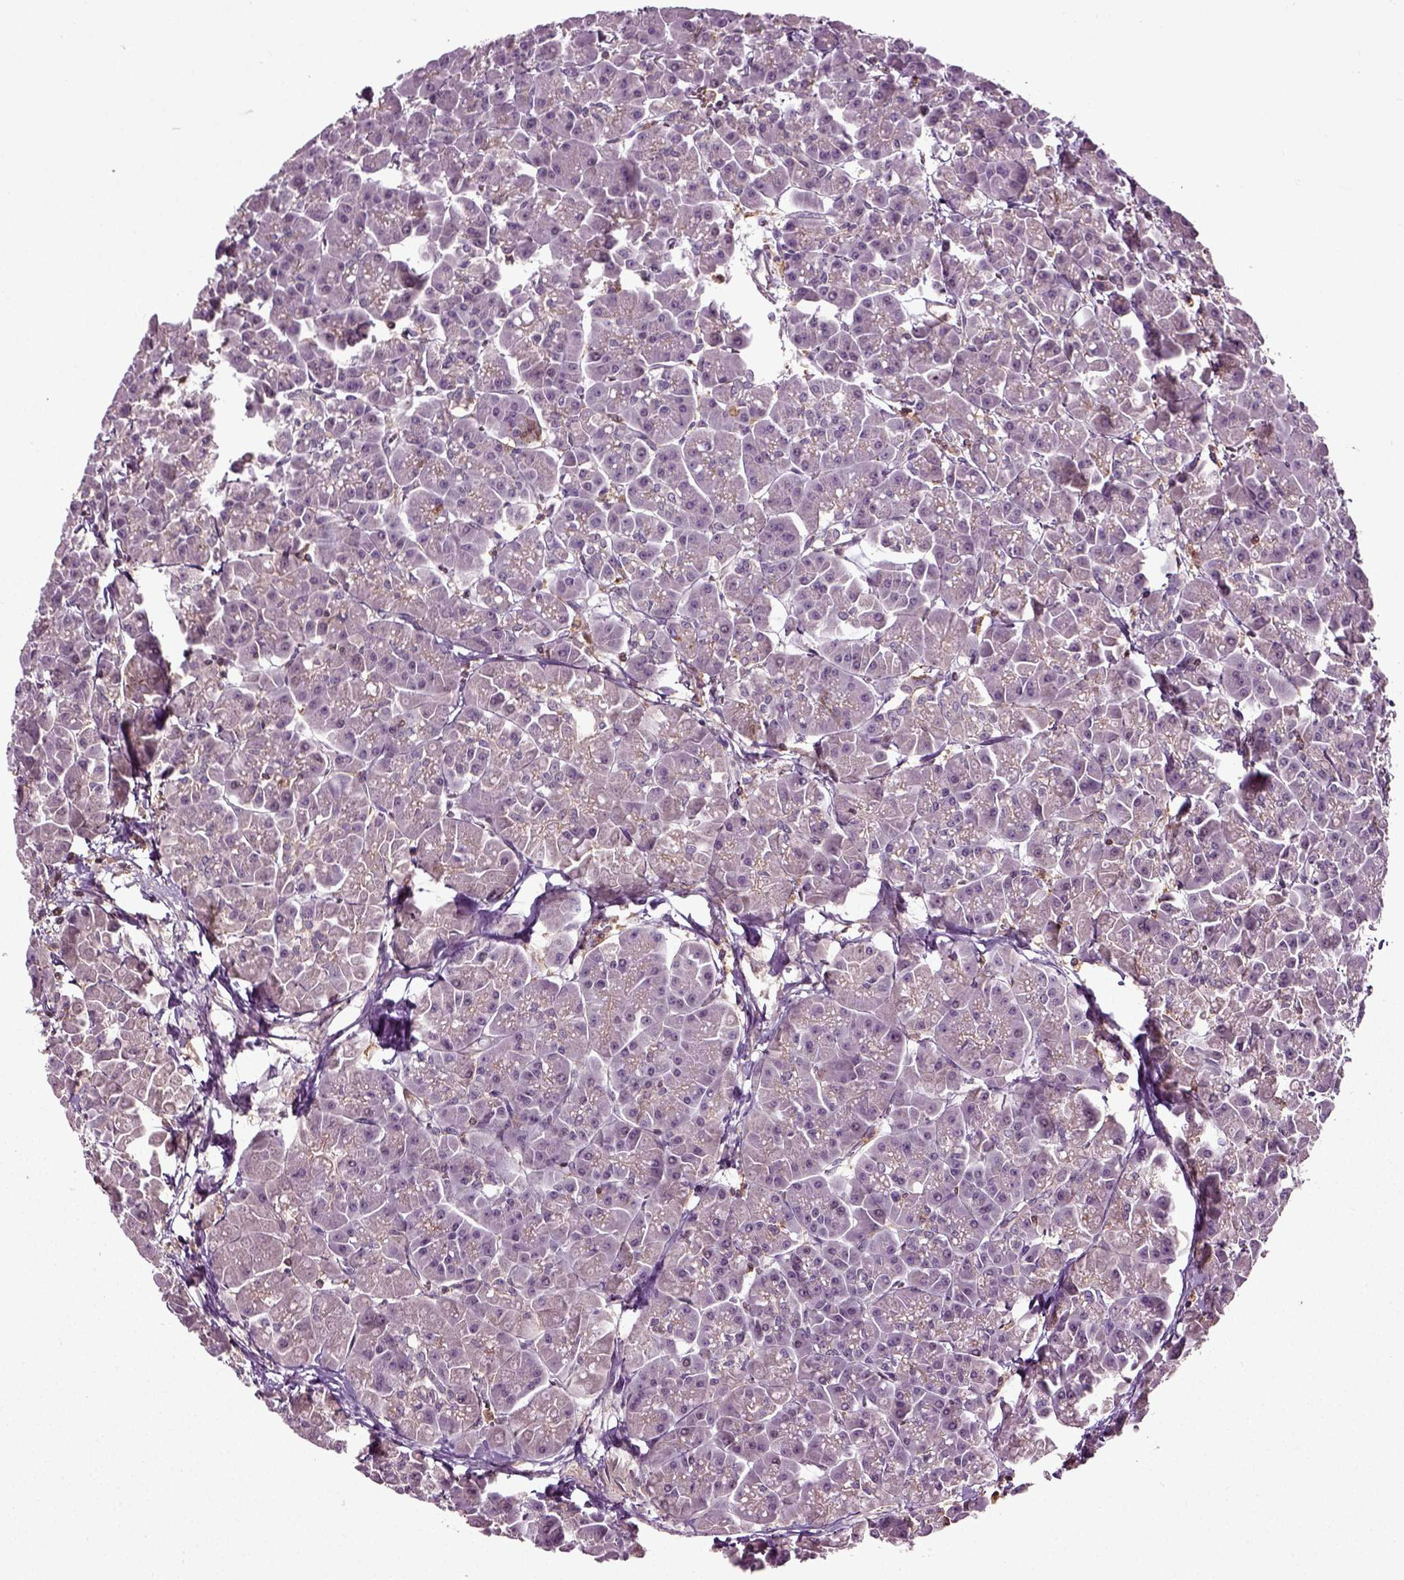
{"staining": {"intensity": "weak", "quantity": "<25%", "location": "cytoplasmic/membranous"}, "tissue": "pancreas", "cell_type": "Exocrine glandular cells", "image_type": "normal", "snomed": [{"axis": "morphology", "description": "Normal tissue, NOS"}, {"axis": "topography", "description": "Pancreas"}], "caption": "This histopathology image is of unremarkable pancreas stained with IHC to label a protein in brown with the nuclei are counter-stained blue. There is no positivity in exocrine glandular cells.", "gene": "RHOF", "patient": {"sex": "male", "age": 70}}